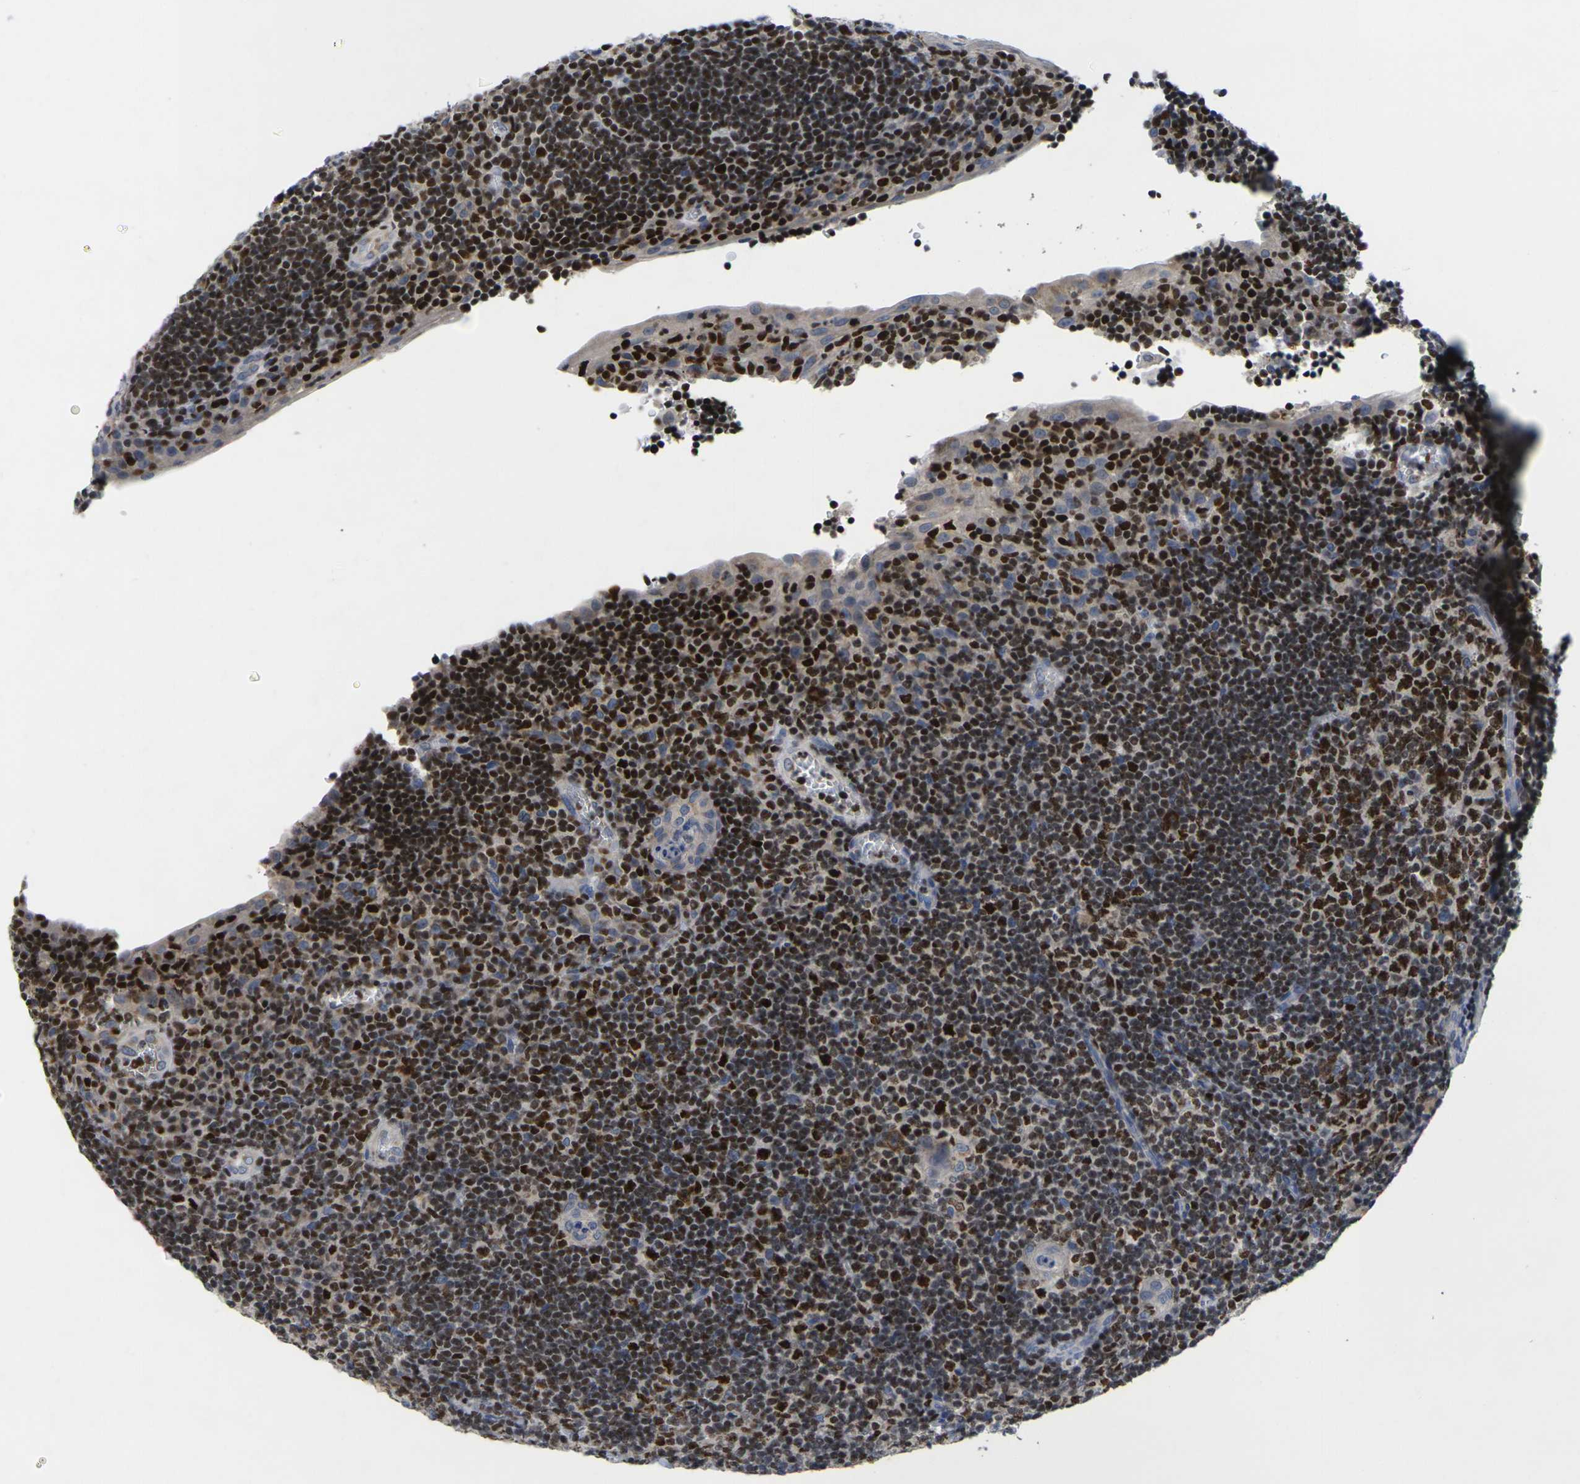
{"staining": {"intensity": "strong", "quantity": ">75%", "location": "nuclear"}, "tissue": "tonsil", "cell_type": "Germinal center cells", "image_type": "normal", "snomed": [{"axis": "morphology", "description": "Normal tissue, NOS"}, {"axis": "topography", "description": "Tonsil"}], "caption": "Human tonsil stained for a protein (brown) exhibits strong nuclear positive expression in about >75% of germinal center cells.", "gene": "IKZF1", "patient": {"sex": "male", "age": 37}}